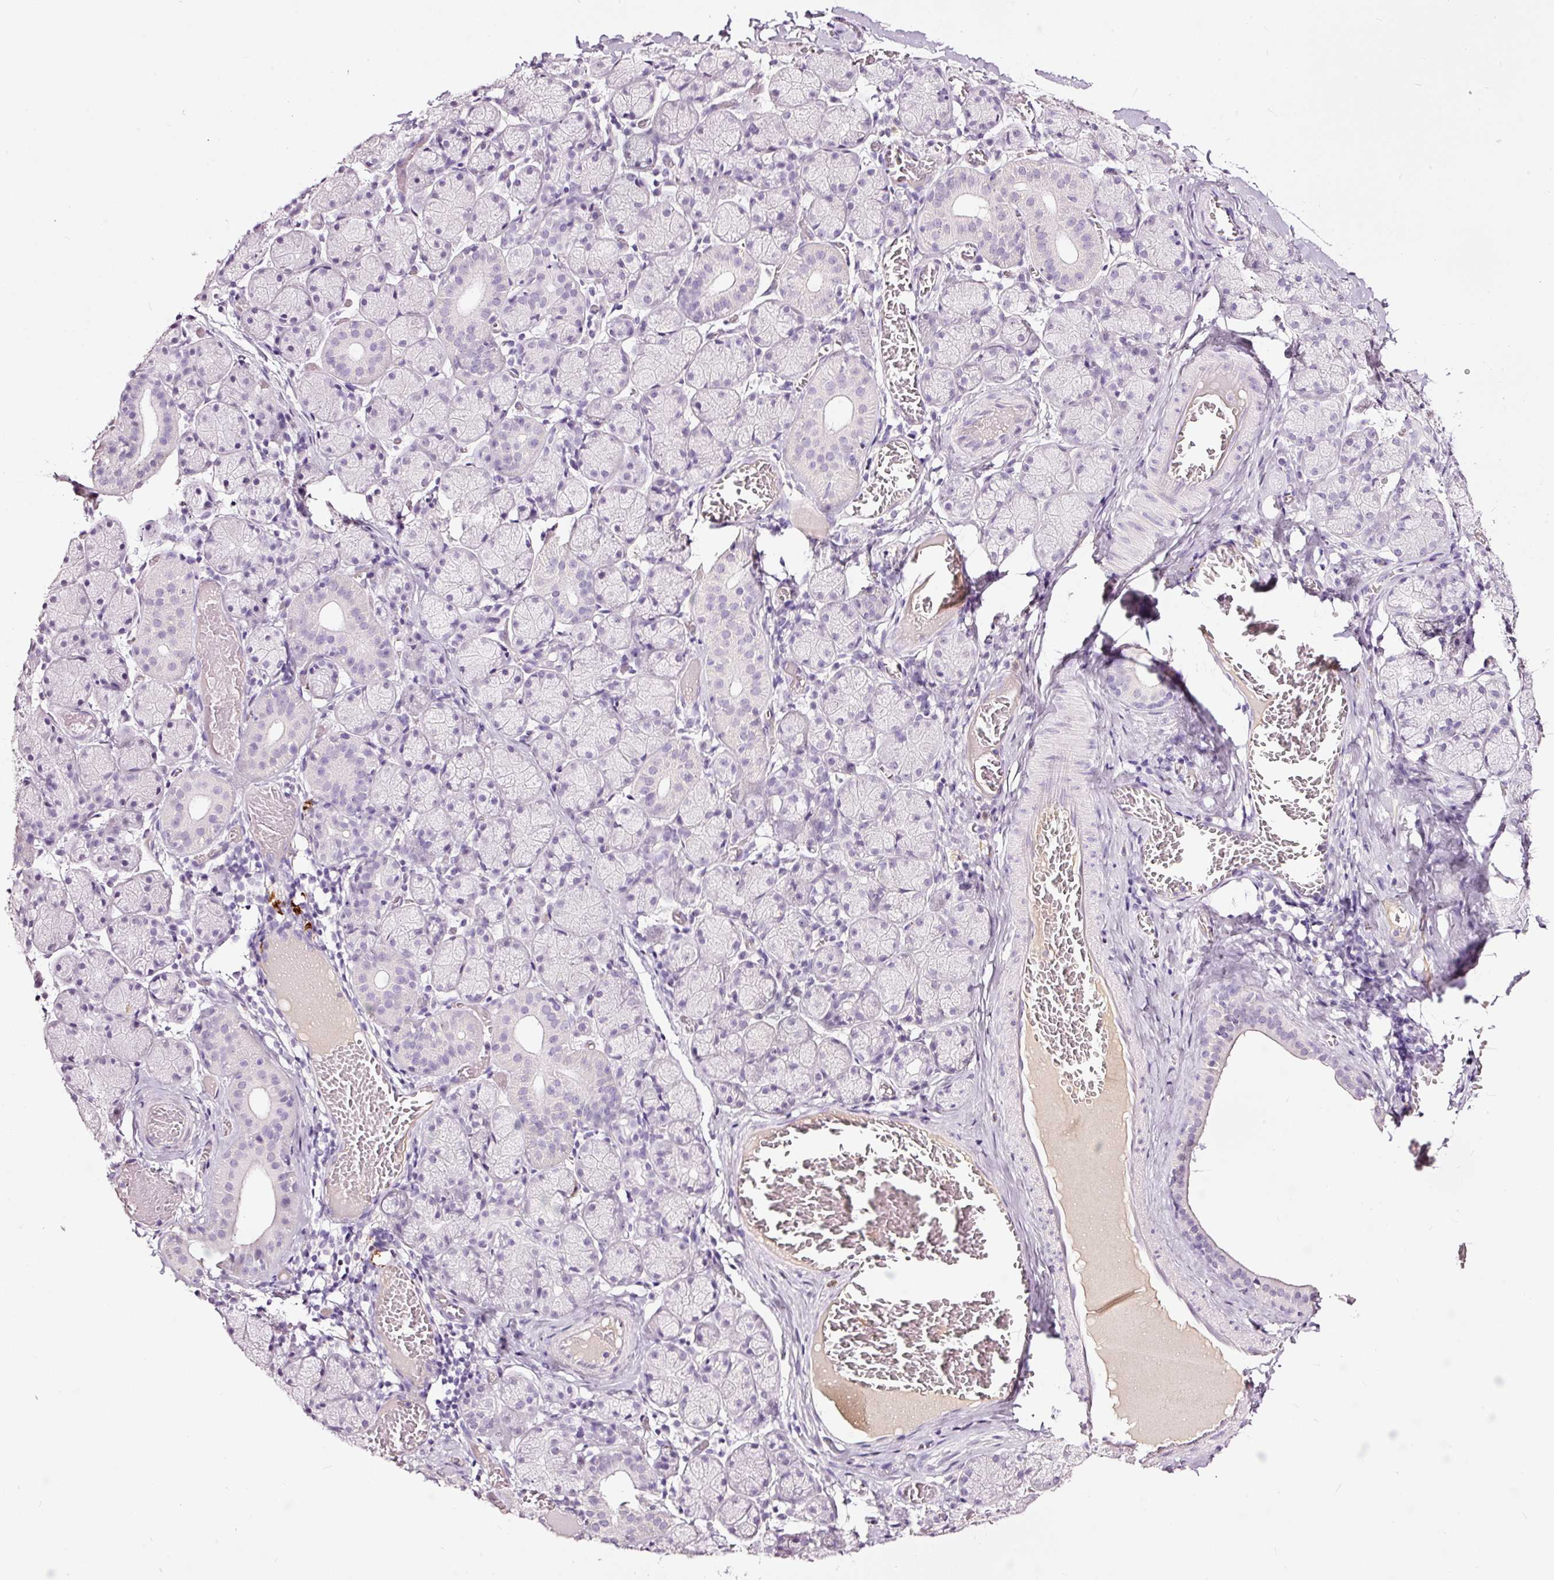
{"staining": {"intensity": "negative", "quantity": "none", "location": "none"}, "tissue": "salivary gland", "cell_type": "Glandular cells", "image_type": "normal", "snomed": [{"axis": "morphology", "description": "Normal tissue, NOS"}, {"axis": "topography", "description": "Salivary gland"}], "caption": "This is an IHC micrograph of benign salivary gland. There is no staining in glandular cells.", "gene": "LAMP3", "patient": {"sex": "female", "age": 24}}